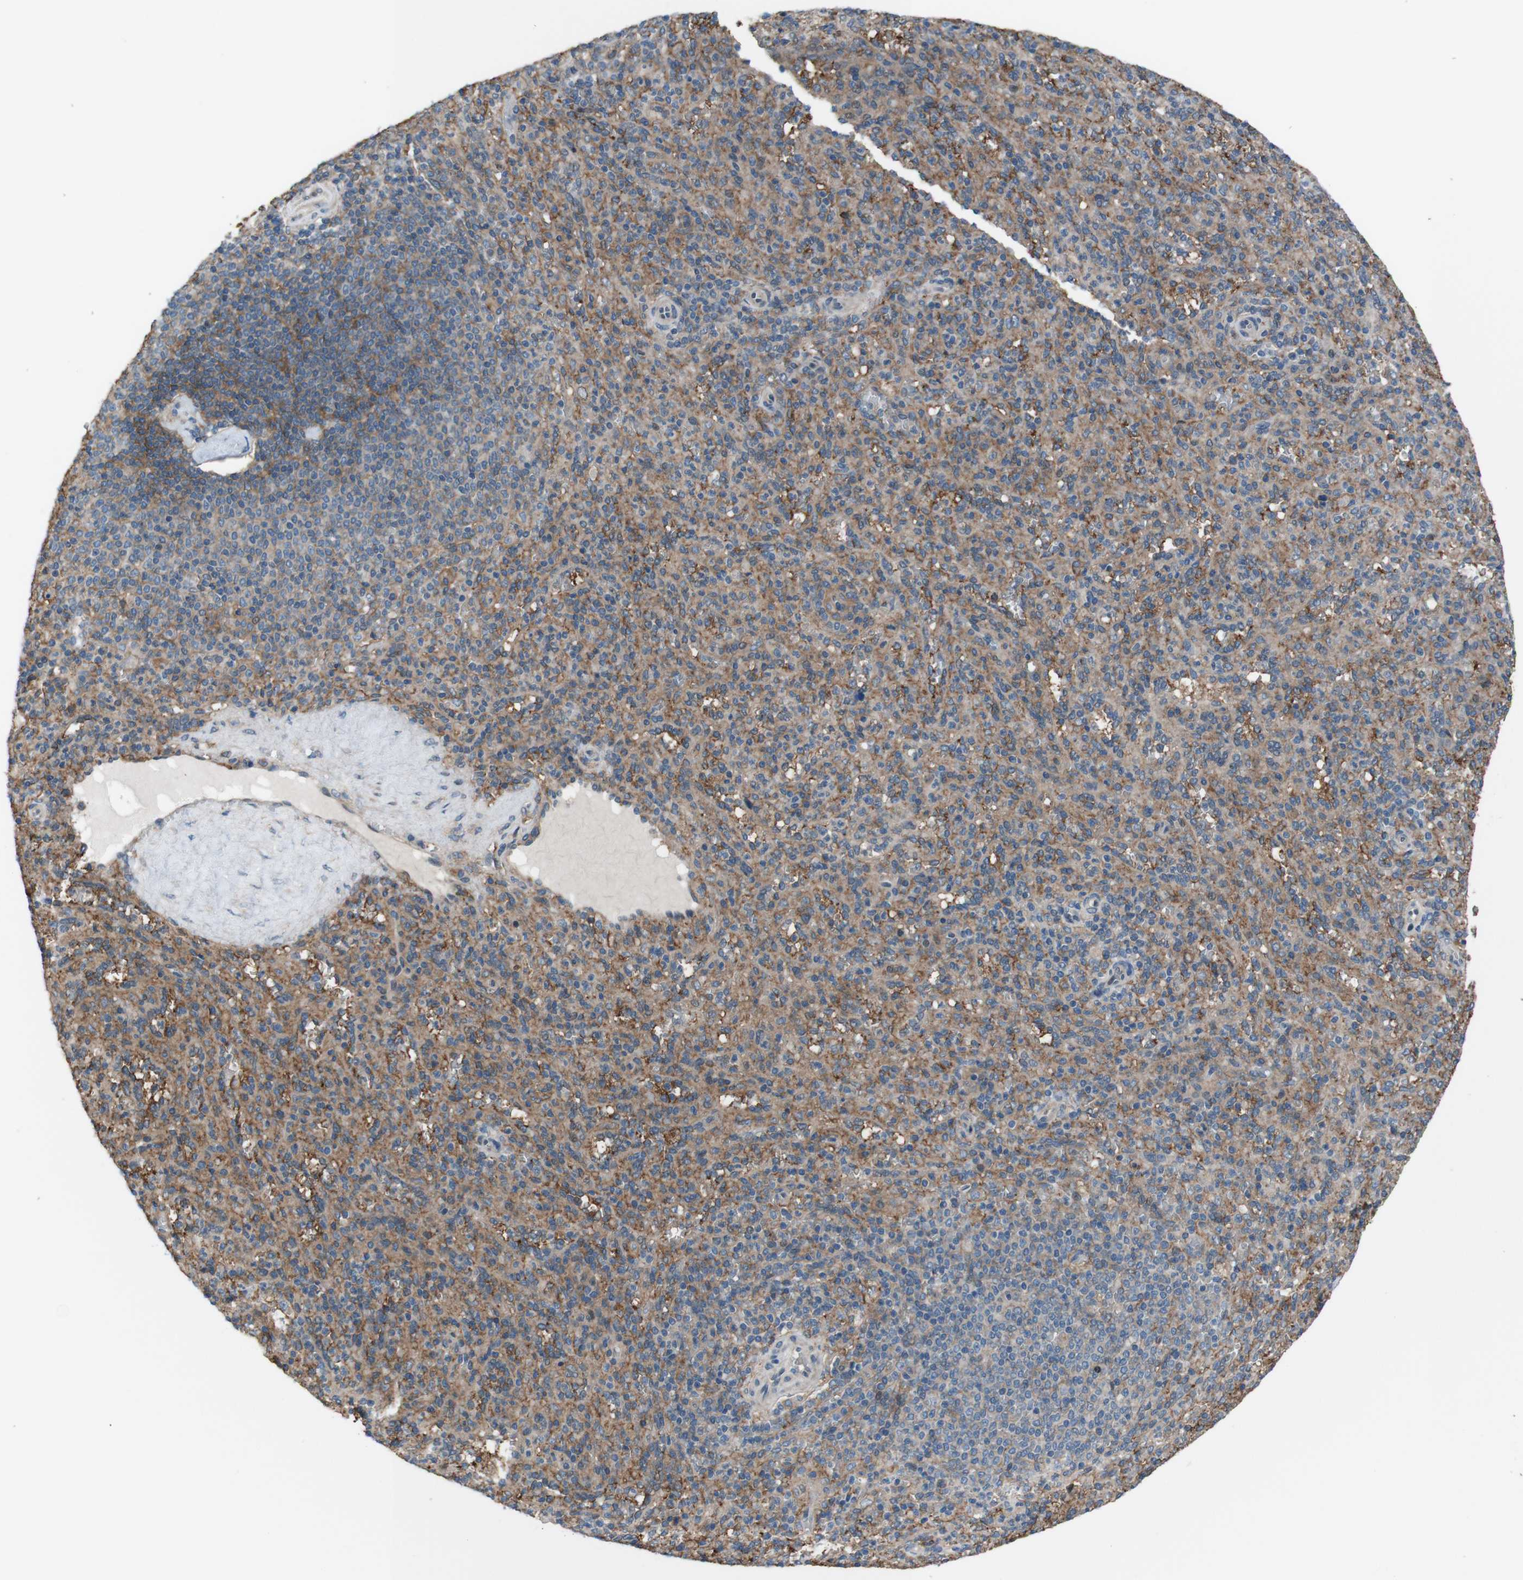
{"staining": {"intensity": "moderate", "quantity": ">75%", "location": "cytoplasmic/membranous"}, "tissue": "spleen", "cell_type": "Cells in red pulp", "image_type": "normal", "snomed": [{"axis": "morphology", "description": "Normal tissue, NOS"}, {"axis": "topography", "description": "Spleen"}], "caption": "Benign spleen was stained to show a protein in brown. There is medium levels of moderate cytoplasmic/membranous staining in approximately >75% of cells in red pulp.", "gene": "ATP2B1", "patient": {"sex": "male", "age": 36}}